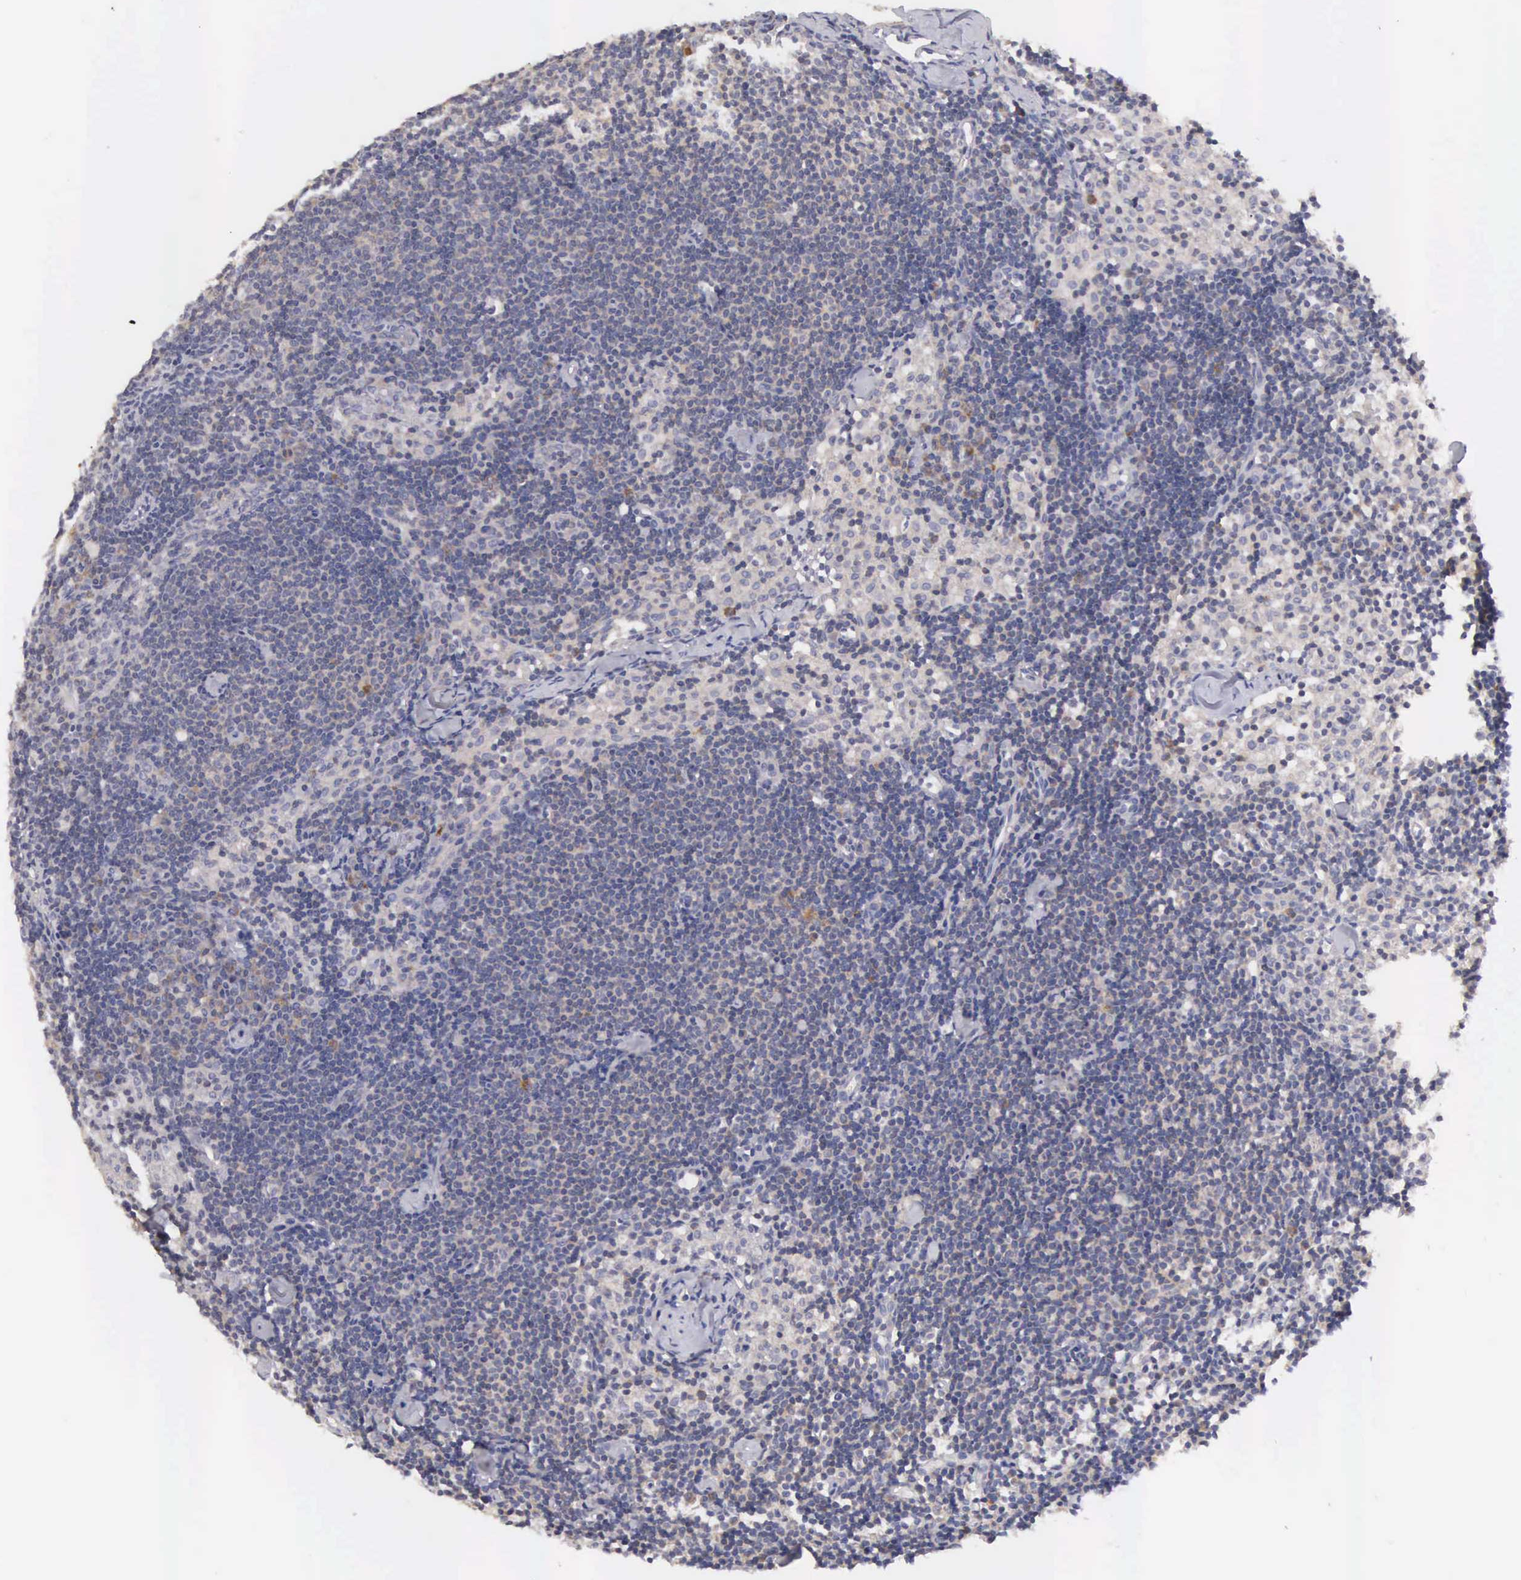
{"staining": {"intensity": "moderate", "quantity": "25%-75%", "location": "cytoplasmic/membranous"}, "tissue": "lymph node", "cell_type": "Germinal center cells", "image_type": "normal", "snomed": [{"axis": "morphology", "description": "Normal tissue, NOS"}, {"axis": "topography", "description": "Lymph node"}], "caption": "Immunohistochemical staining of unremarkable human lymph node displays moderate cytoplasmic/membranous protein staining in about 25%-75% of germinal center cells.", "gene": "TXLNG", "patient": {"sex": "female", "age": 35}}